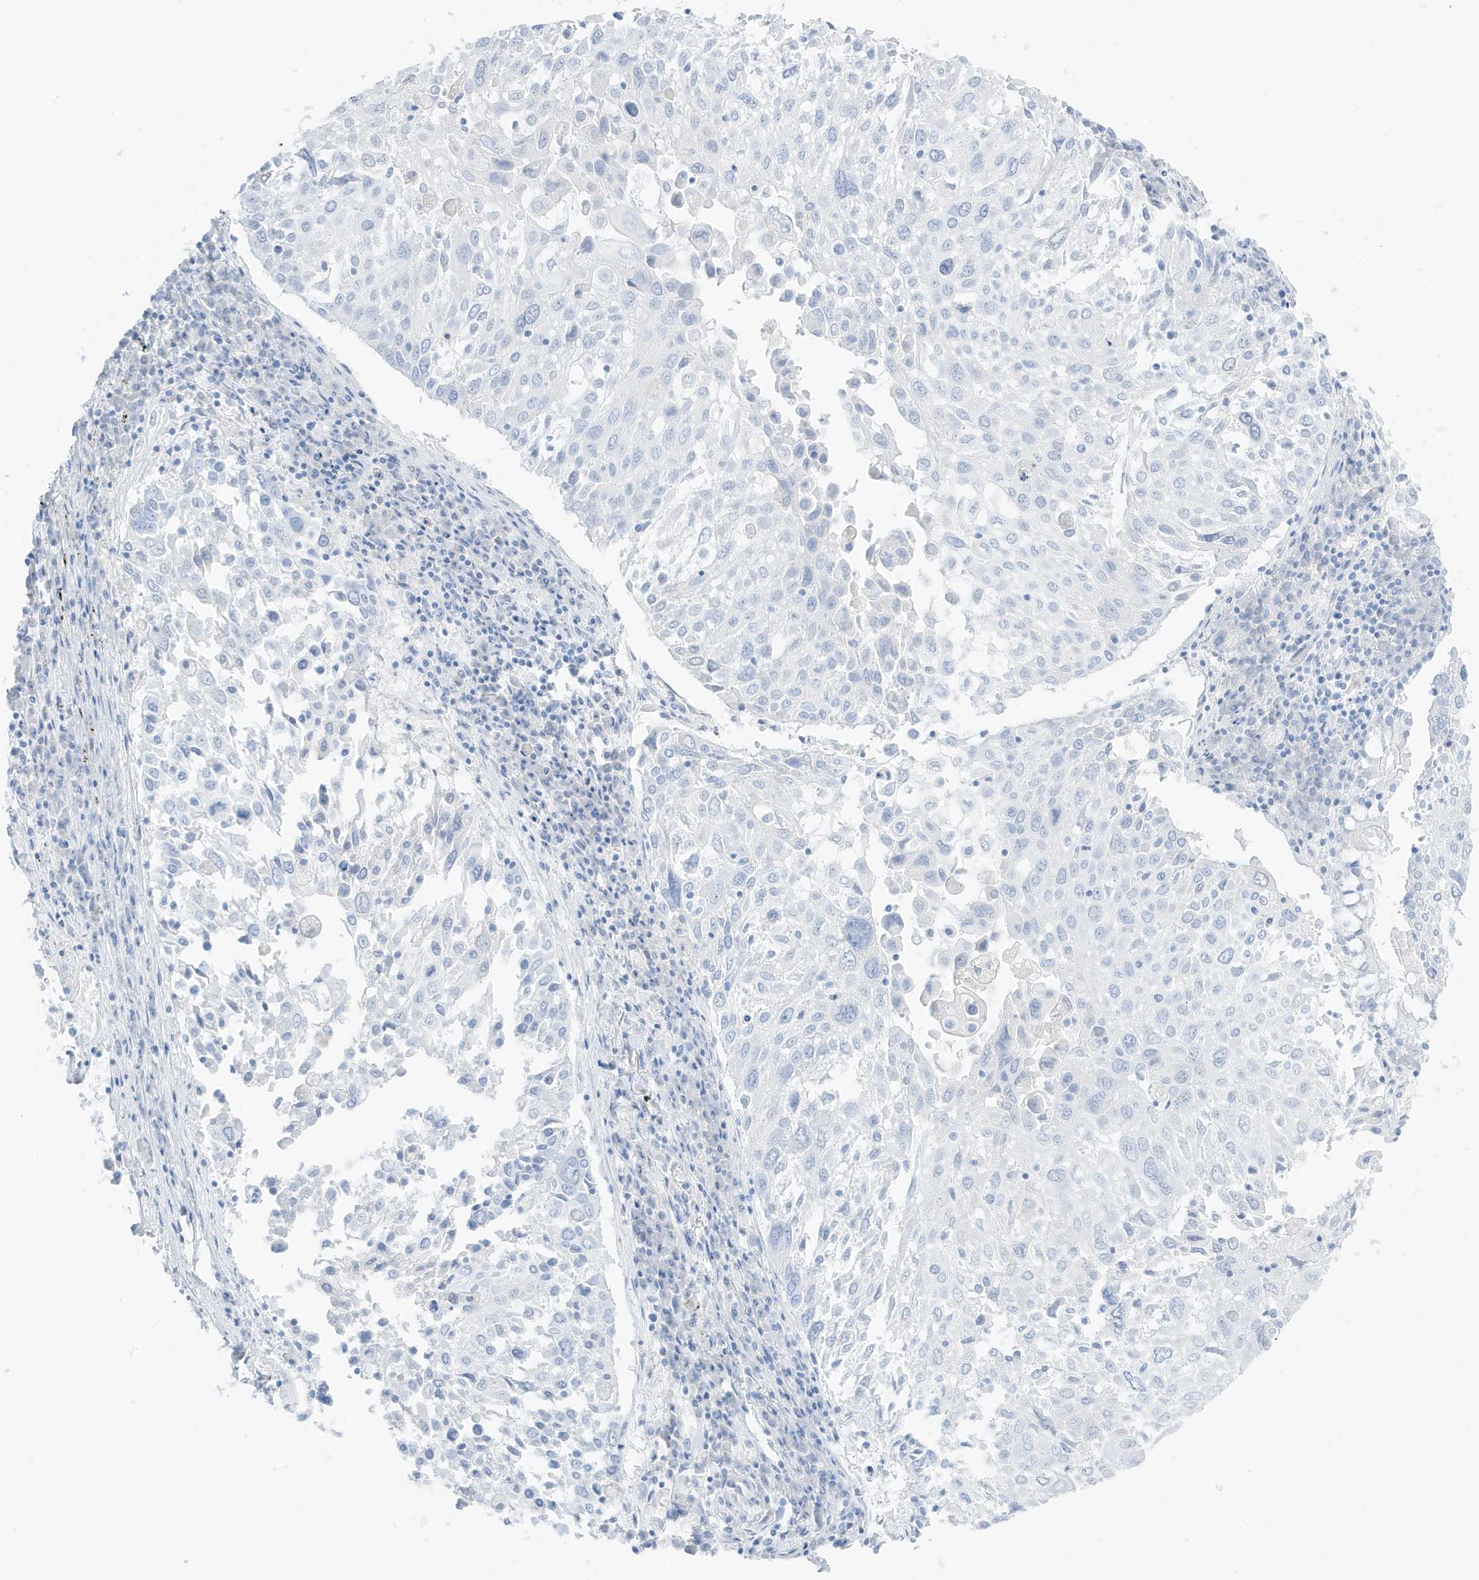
{"staining": {"intensity": "negative", "quantity": "none", "location": "none"}, "tissue": "lung cancer", "cell_type": "Tumor cells", "image_type": "cancer", "snomed": [{"axis": "morphology", "description": "Squamous cell carcinoma, NOS"}, {"axis": "topography", "description": "Lung"}], "caption": "Immunohistochemical staining of human lung cancer demonstrates no significant staining in tumor cells.", "gene": "SLC22A13", "patient": {"sex": "male", "age": 65}}